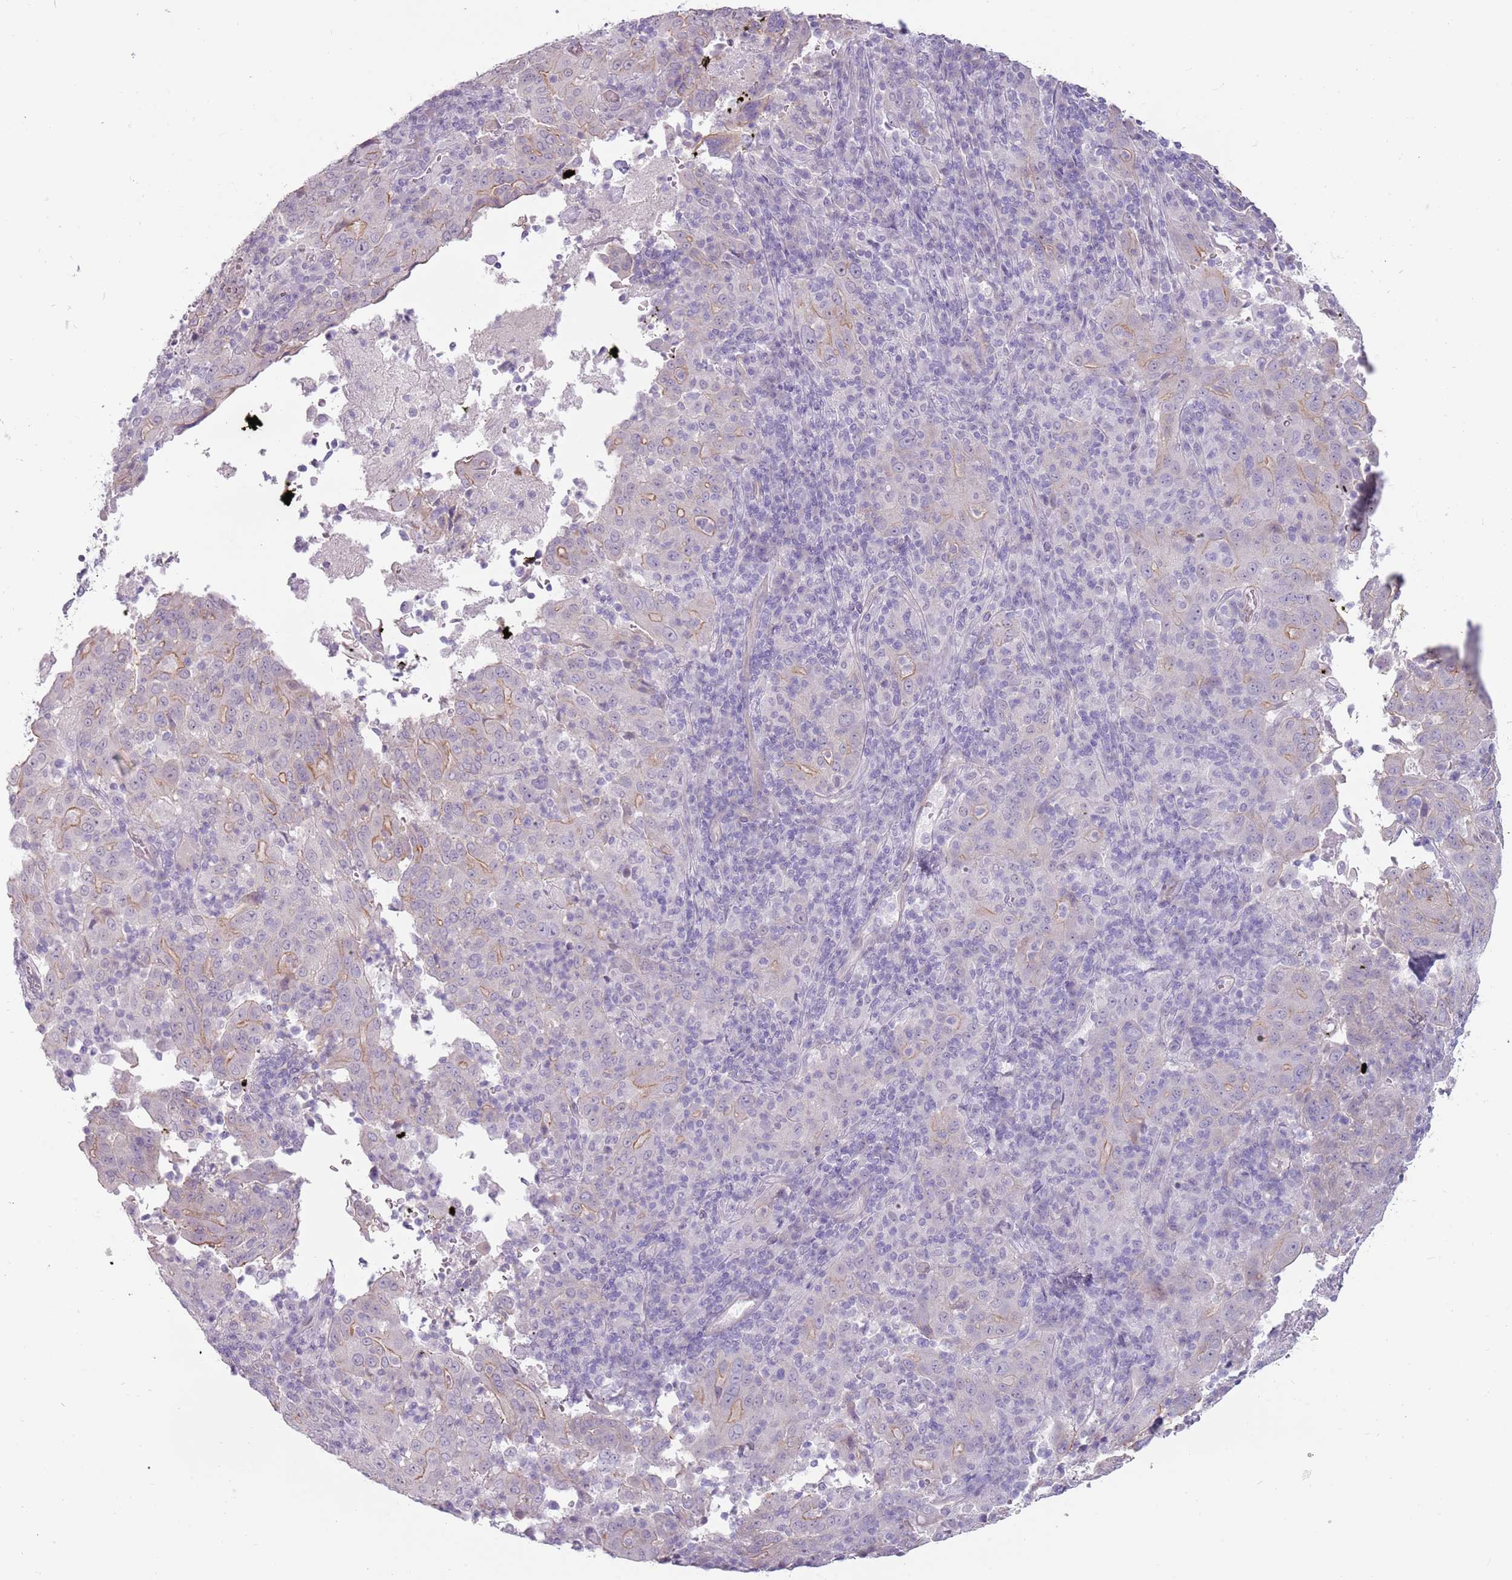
{"staining": {"intensity": "weak", "quantity": "<25%", "location": "cytoplasmic/membranous"}, "tissue": "pancreatic cancer", "cell_type": "Tumor cells", "image_type": "cancer", "snomed": [{"axis": "morphology", "description": "Adenocarcinoma, NOS"}, {"axis": "topography", "description": "Pancreas"}], "caption": "The immunohistochemistry histopathology image has no significant expression in tumor cells of pancreatic cancer (adenocarcinoma) tissue.", "gene": "RFX2", "patient": {"sex": "male", "age": 63}}